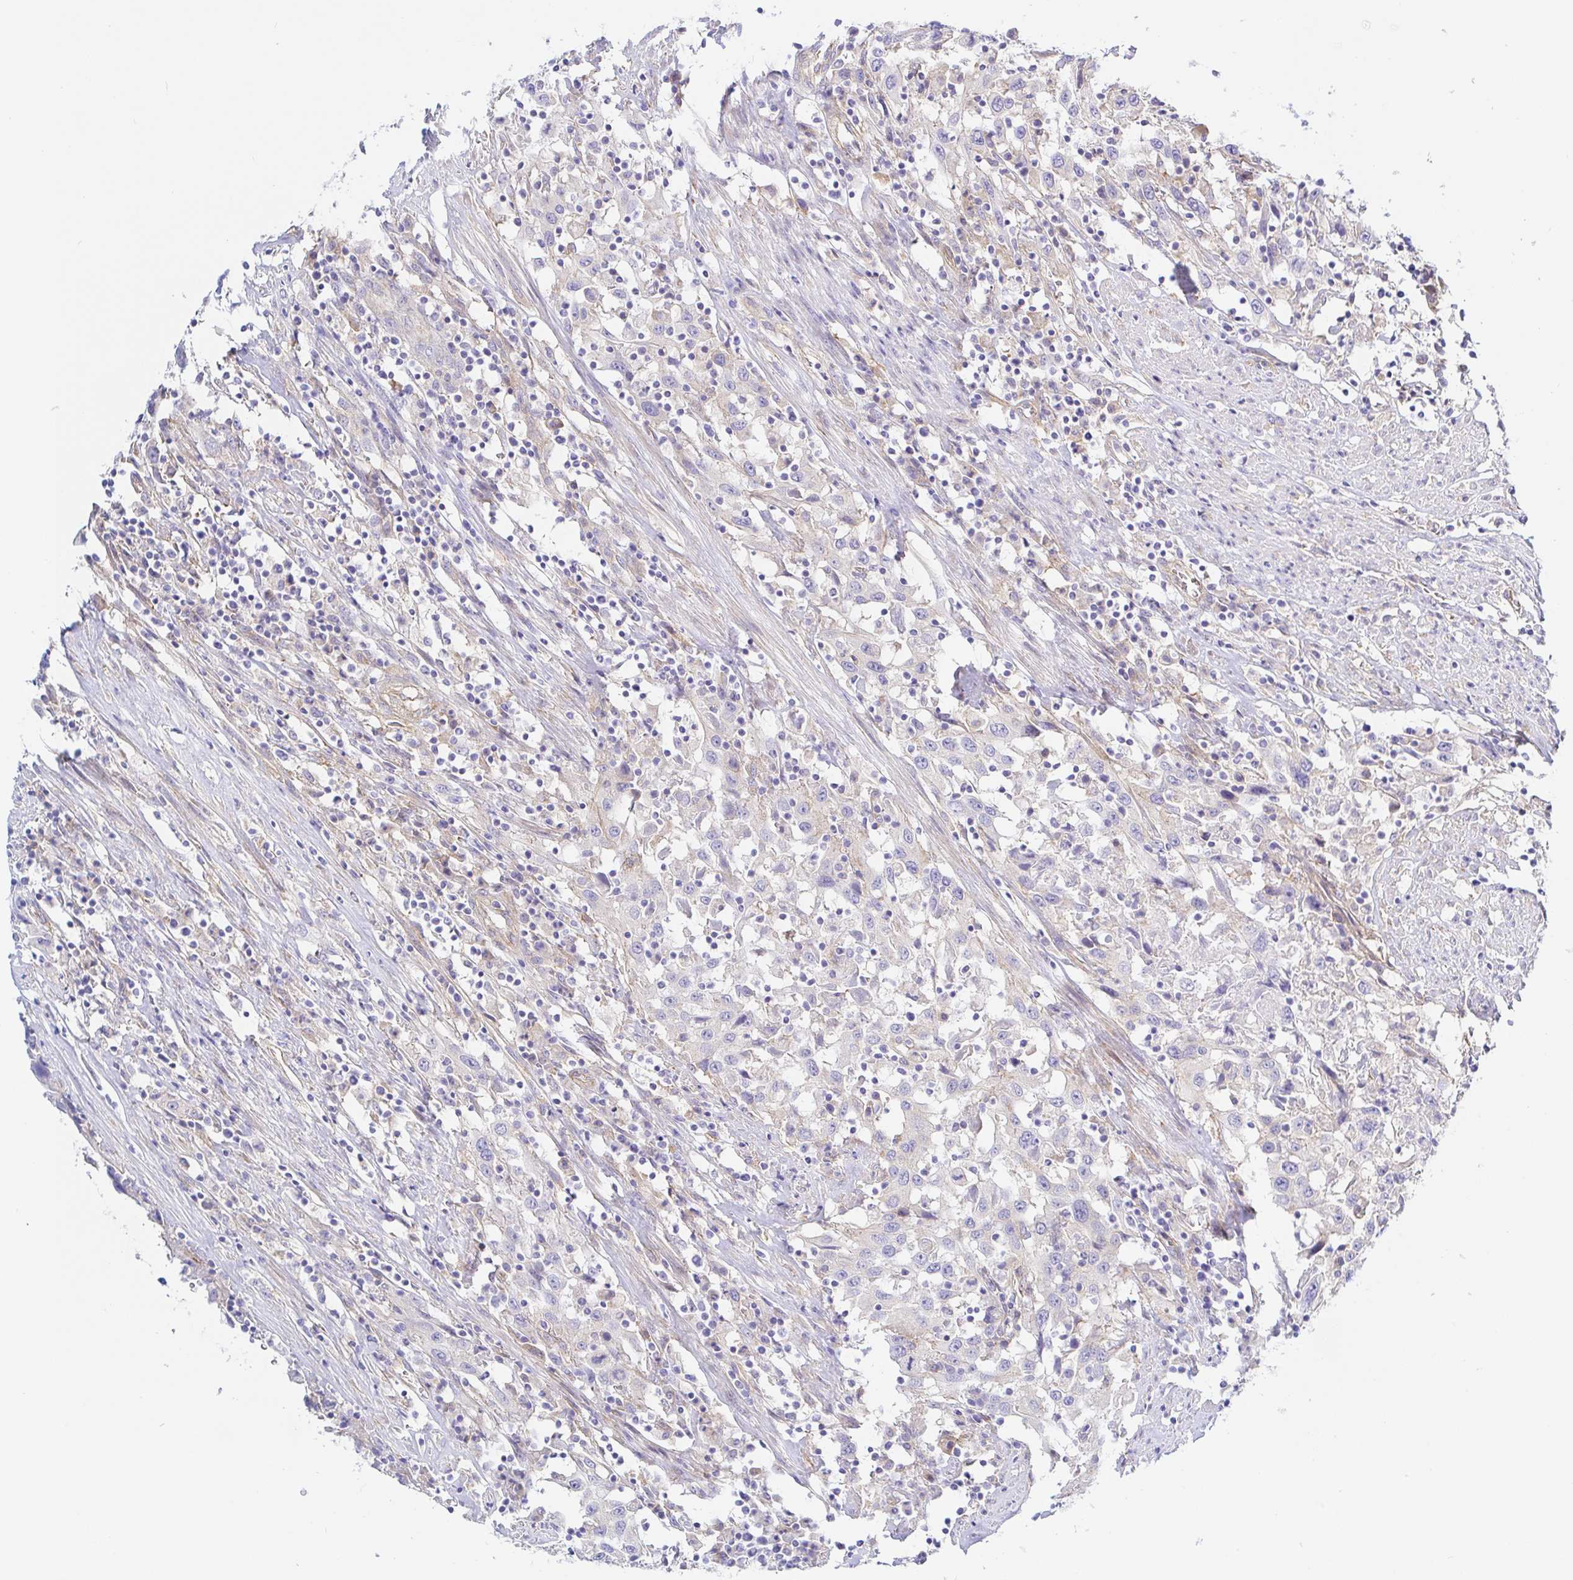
{"staining": {"intensity": "negative", "quantity": "none", "location": "none"}, "tissue": "urothelial cancer", "cell_type": "Tumor cells", "image_type": "cancer", "snomed": [{"axis": "morphology", "description": "Urothelial carcinoma, High grade"}, {"axis": "topography", "description": "Urinary bladder"}], "caption": "Histopathology image shows no significant protein staining in tumor cells of urothelial cancer.", "gene": "ARL4D", "patient": {"sex": "male", "age": 61}}